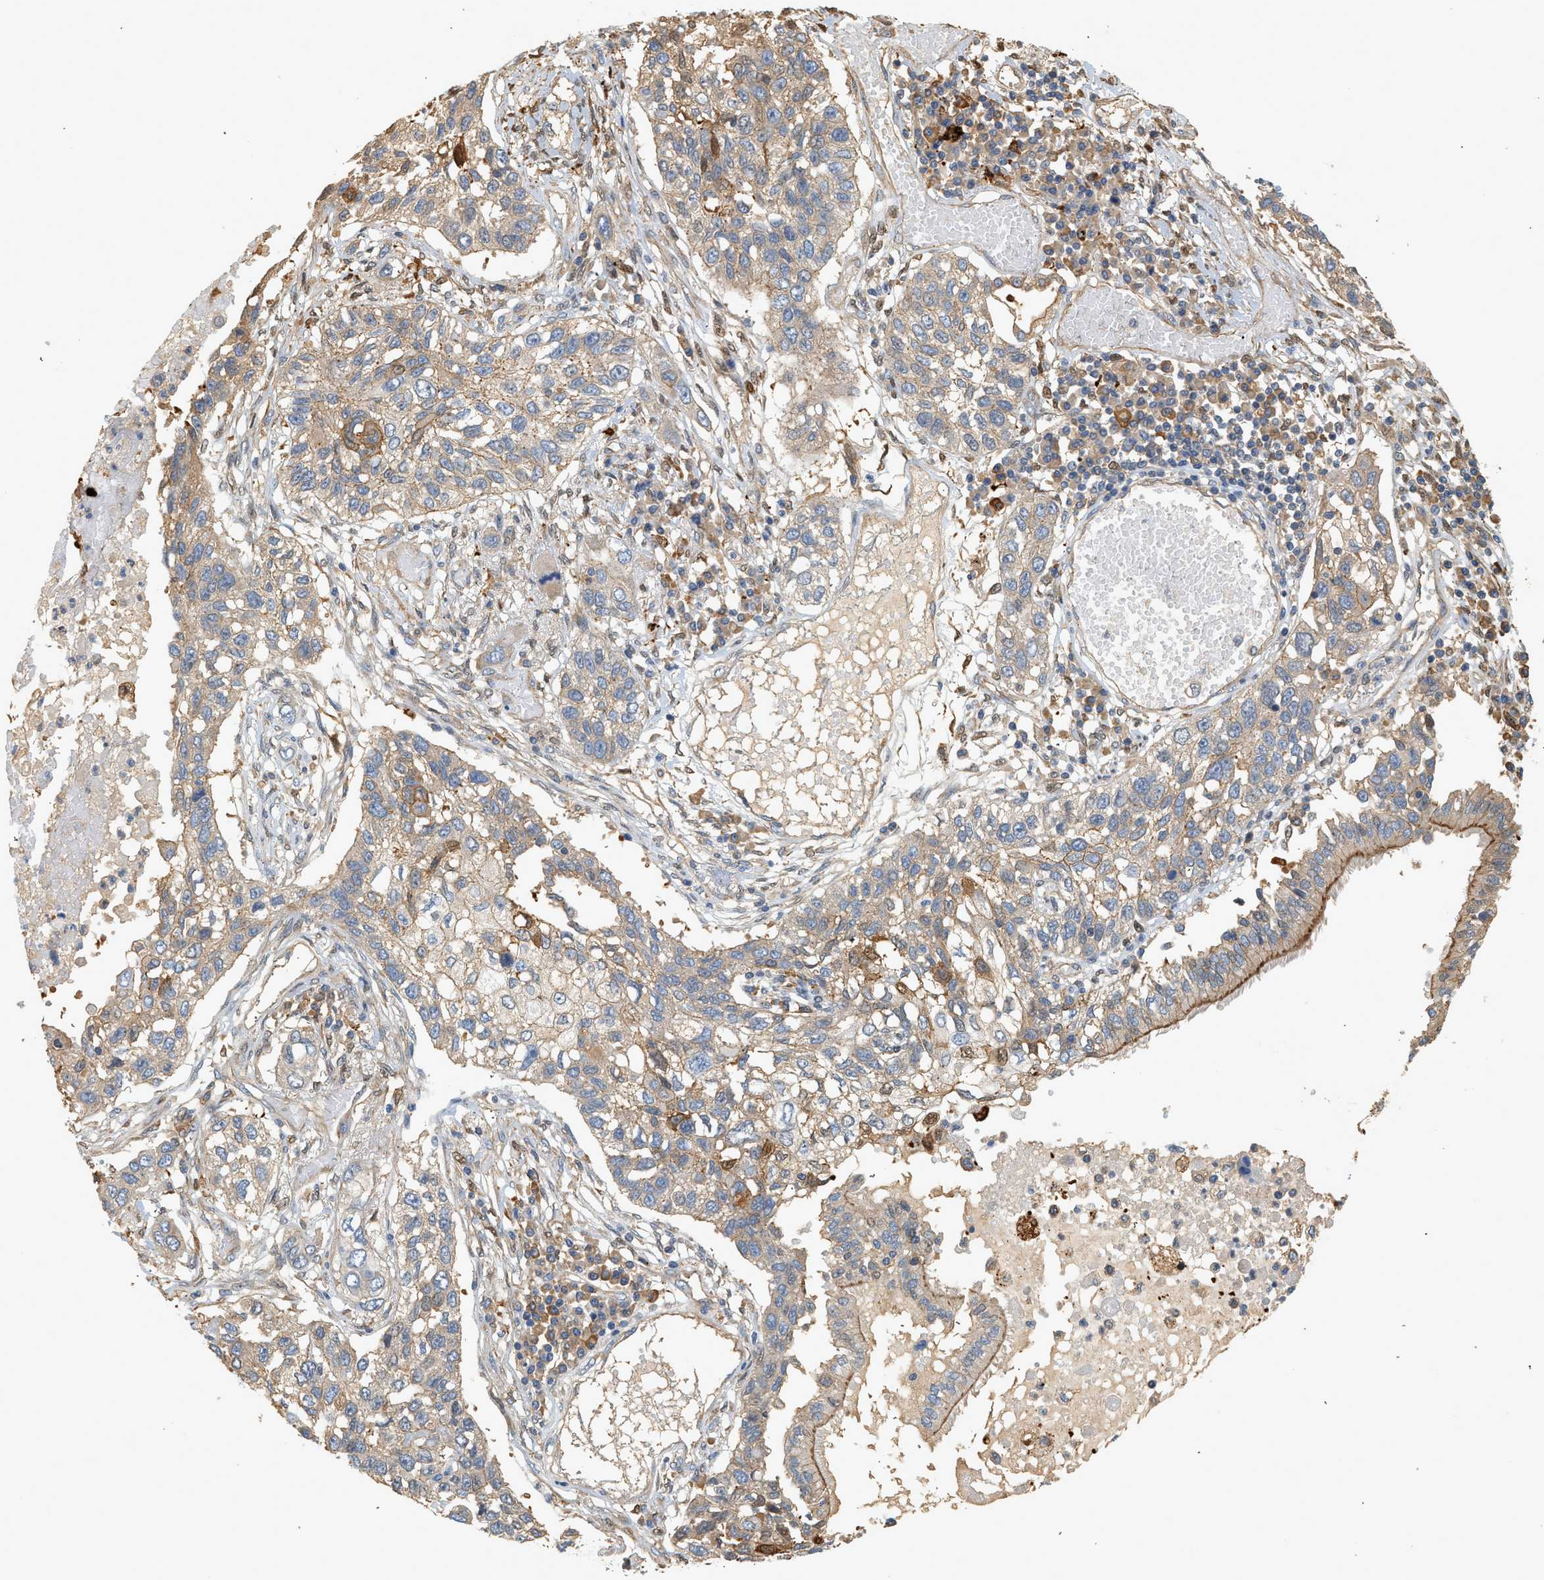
{"staining": {"intensity": "weak", "quantity": "25%-75%", "location": "cytoplasmic/membranous"}, "tissue": "lung cancer", "cell_type": "Tumor cells", "image_type": "cancer", "snomed": [{"axis": "morphology", "description": "Squamous cell carcinoma, NOS"}, {"axis": "topography", "description": "Lung"}], "caption": "Immunohistochemical staining of squamous cell carcinoma (lung) demonstrates low levels of weak cytoplasmic/membranous protein staining in approximately 25%-75% of tumor cells. (IHC, brightfield microscopy, high magnification).", "gene": "CTXN1", "patient": {"sex": "male", "age": 71}}